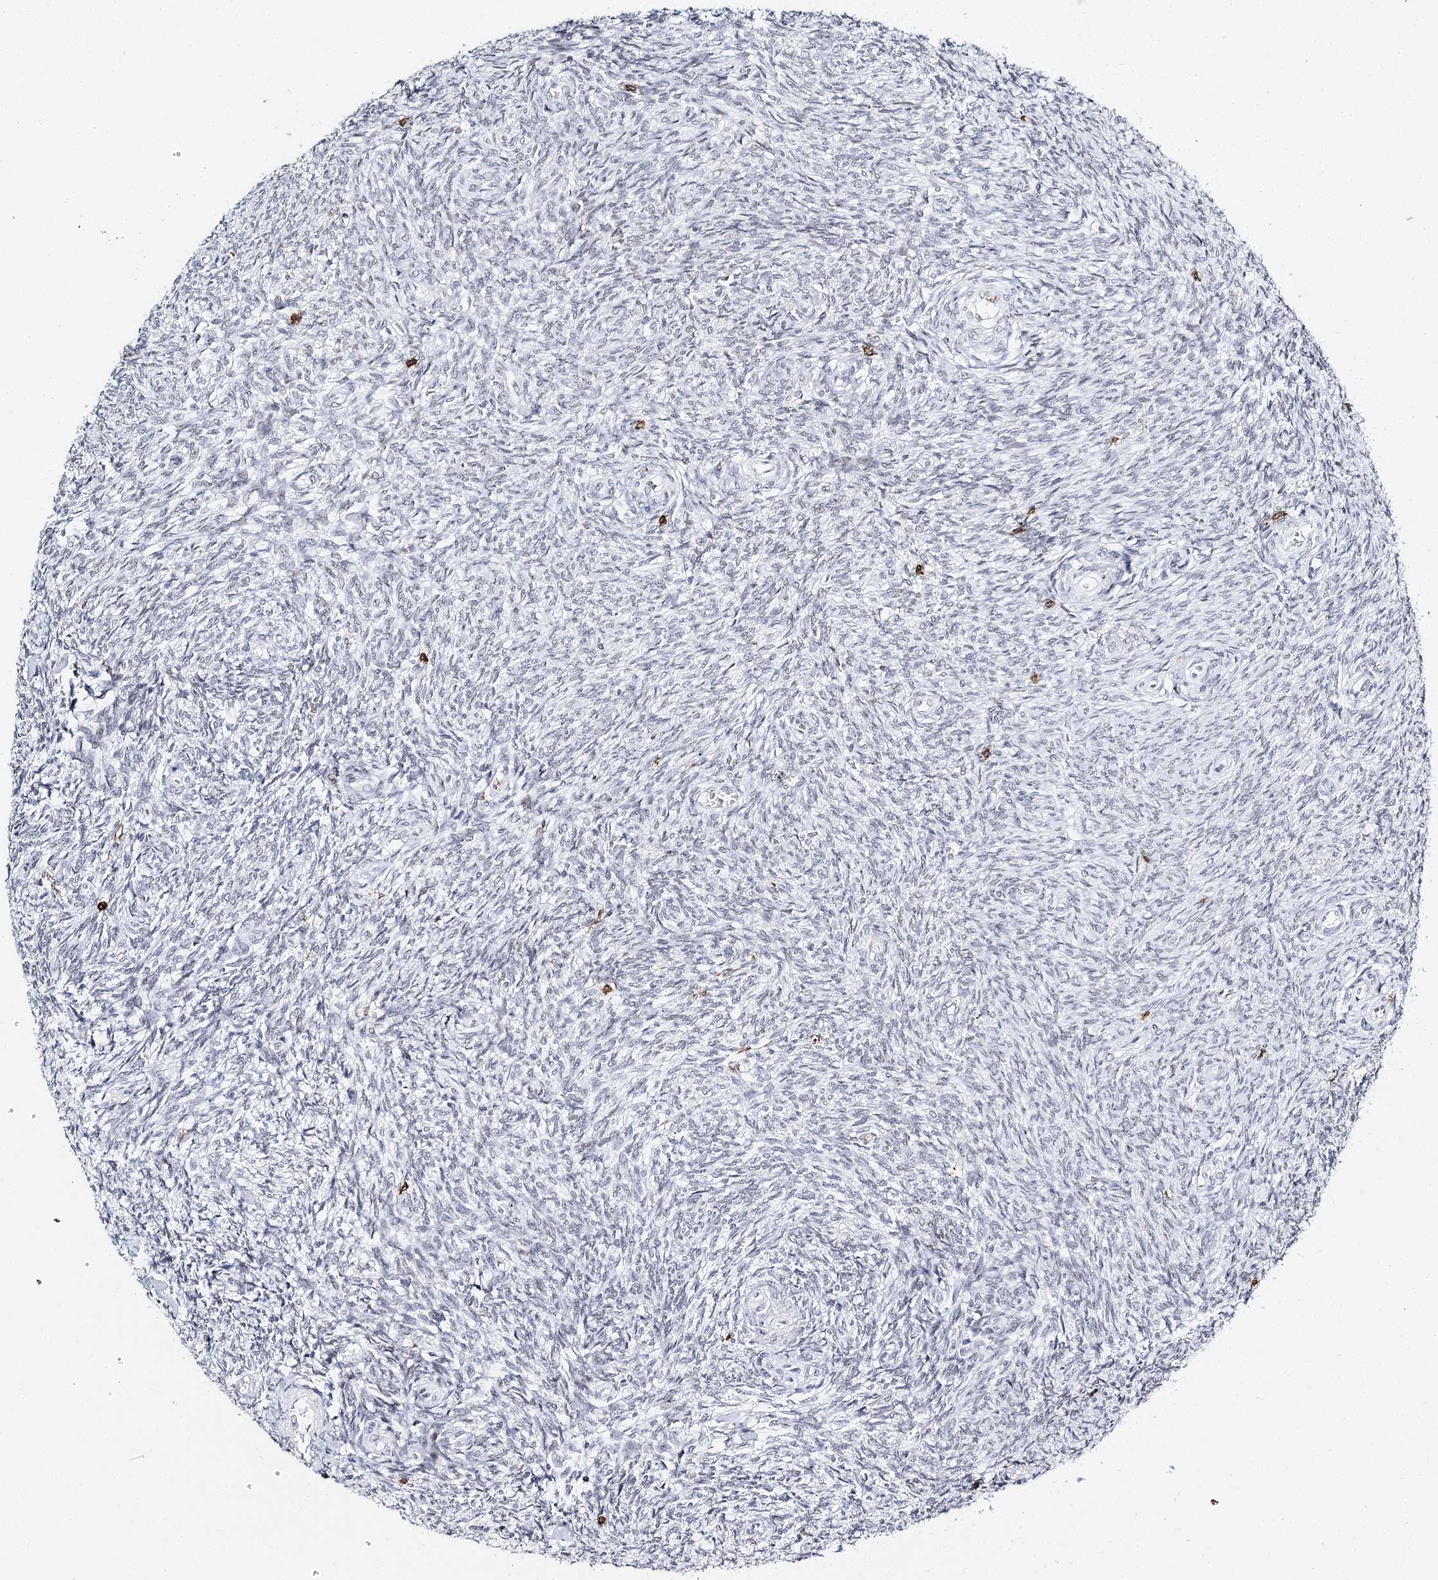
{"staining": {"intensity": "negative", "quantity": "none", "location": "none"}, "tissue": "ovary", "cell_type": "Ovarian stroma cells", "image_type": "normal", "snomed": [{"axis": "morphology", "description": "Normal tissue, NOS"}, {"axis": "topography", "description": "Ovary"}], "caption": "Protein analysis of benign ovary shows no significant staining in ovarian stroma cells. The staining is performed using DAB brown chromogen with nuclei counter-stained in using hematoxylin.", "gene": "BARD1", "patient": {"sex": "female", "age": 44}}